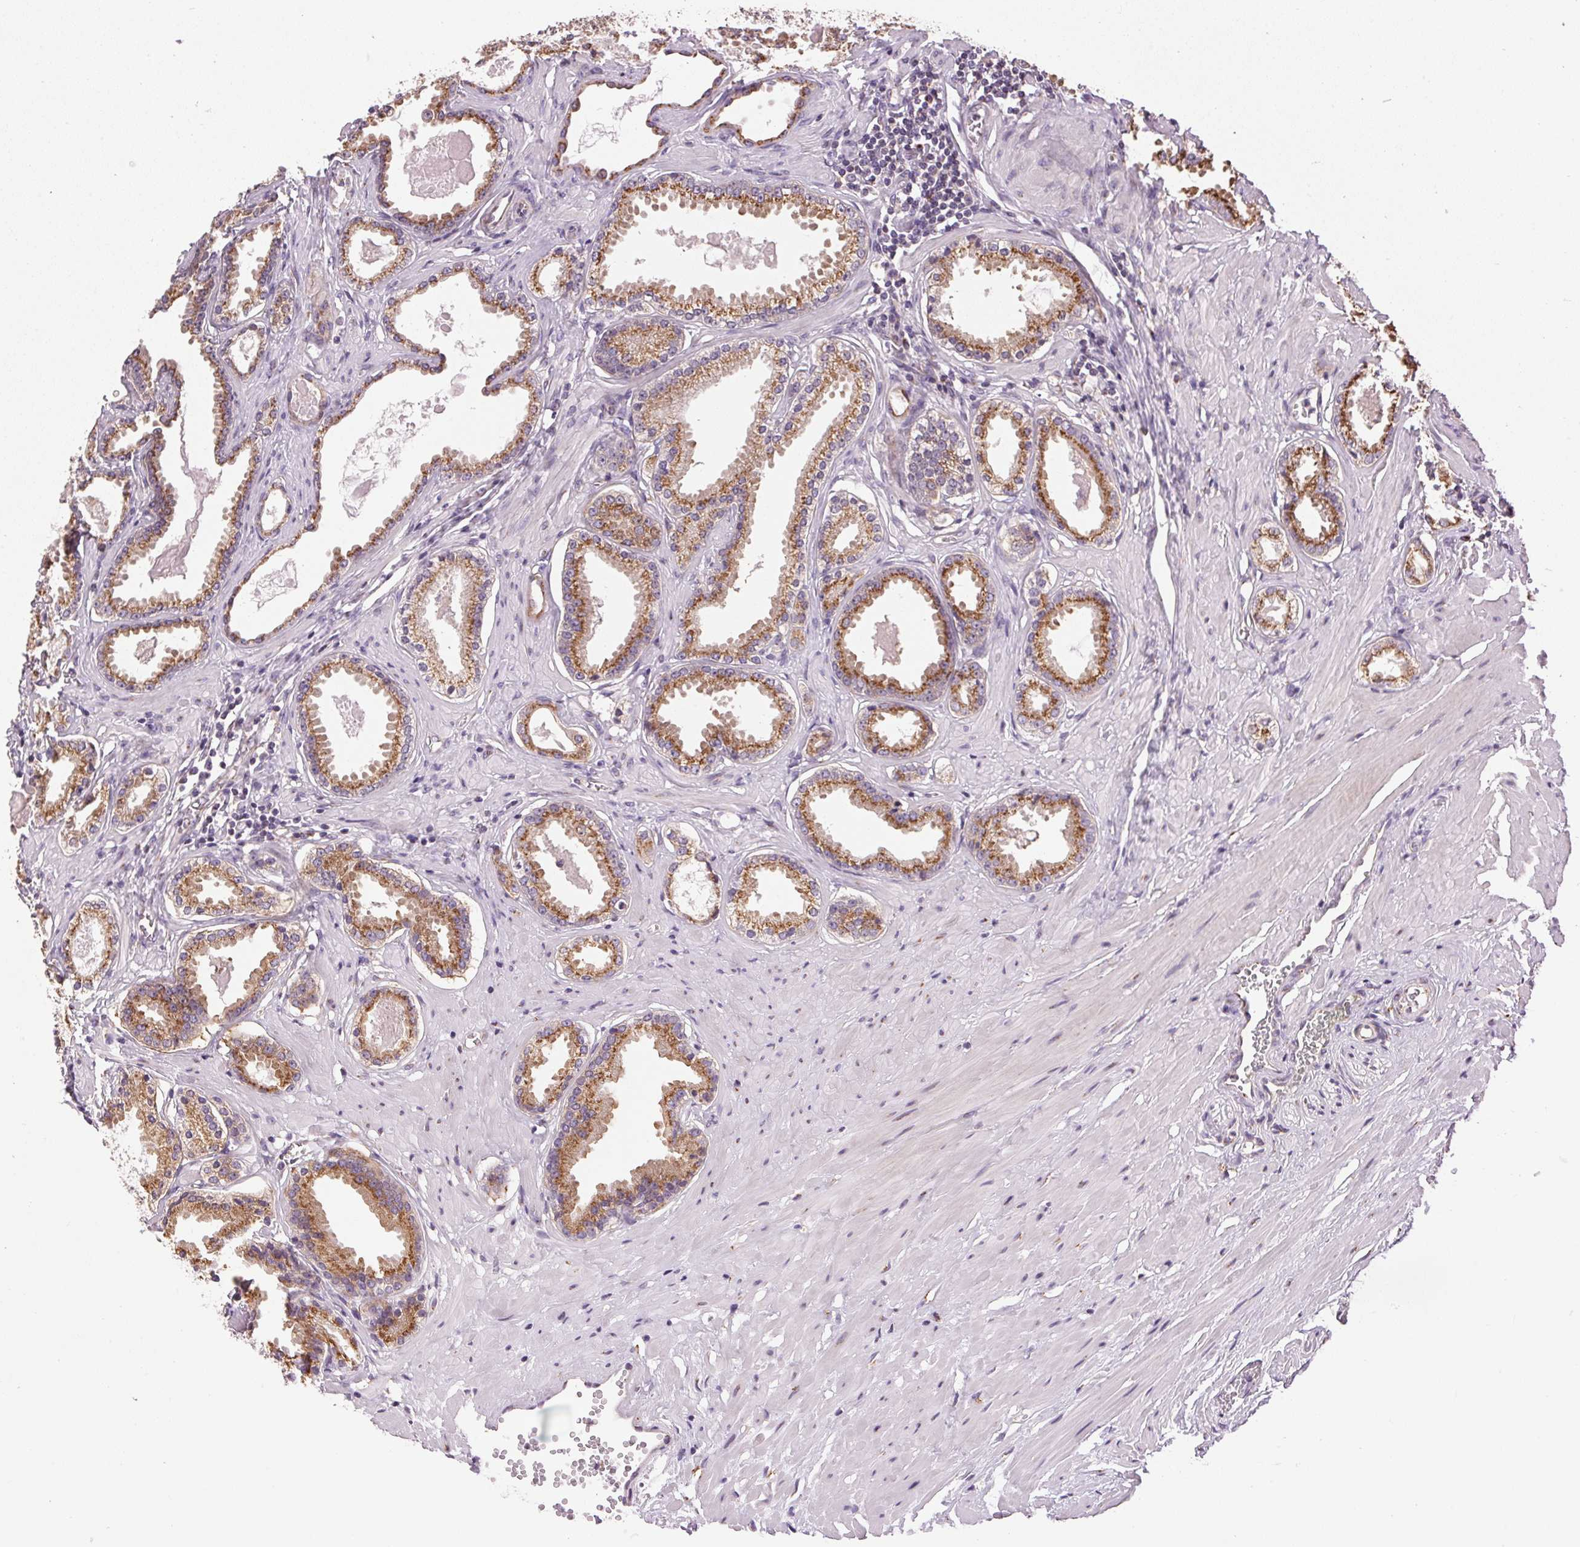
{"staining": {"intensity": "moderate", "quantity": ">75%", "location": "cytoplasmic/membranous"}, "tissue": "prostate cancer", "cell_type": "Tumor cells", "image_type": "cancer", "snomed": [{"axis": "morphology", "description": "Adenocarcinoma, NOS"}, {"axis": "morphology", "description": "Adenocarcinoma, Low grade"}, {"axis": "topography", "description": "Prostate"}], "caption": "An image of human prostate adenocarcinoma (low-grade) stained for a protein demonstrates moderate cytoplasmic/membranous brown staining in tumor cells.", "gene": "GOLPH3", "patient": {"sex": "male", "age": 64}}